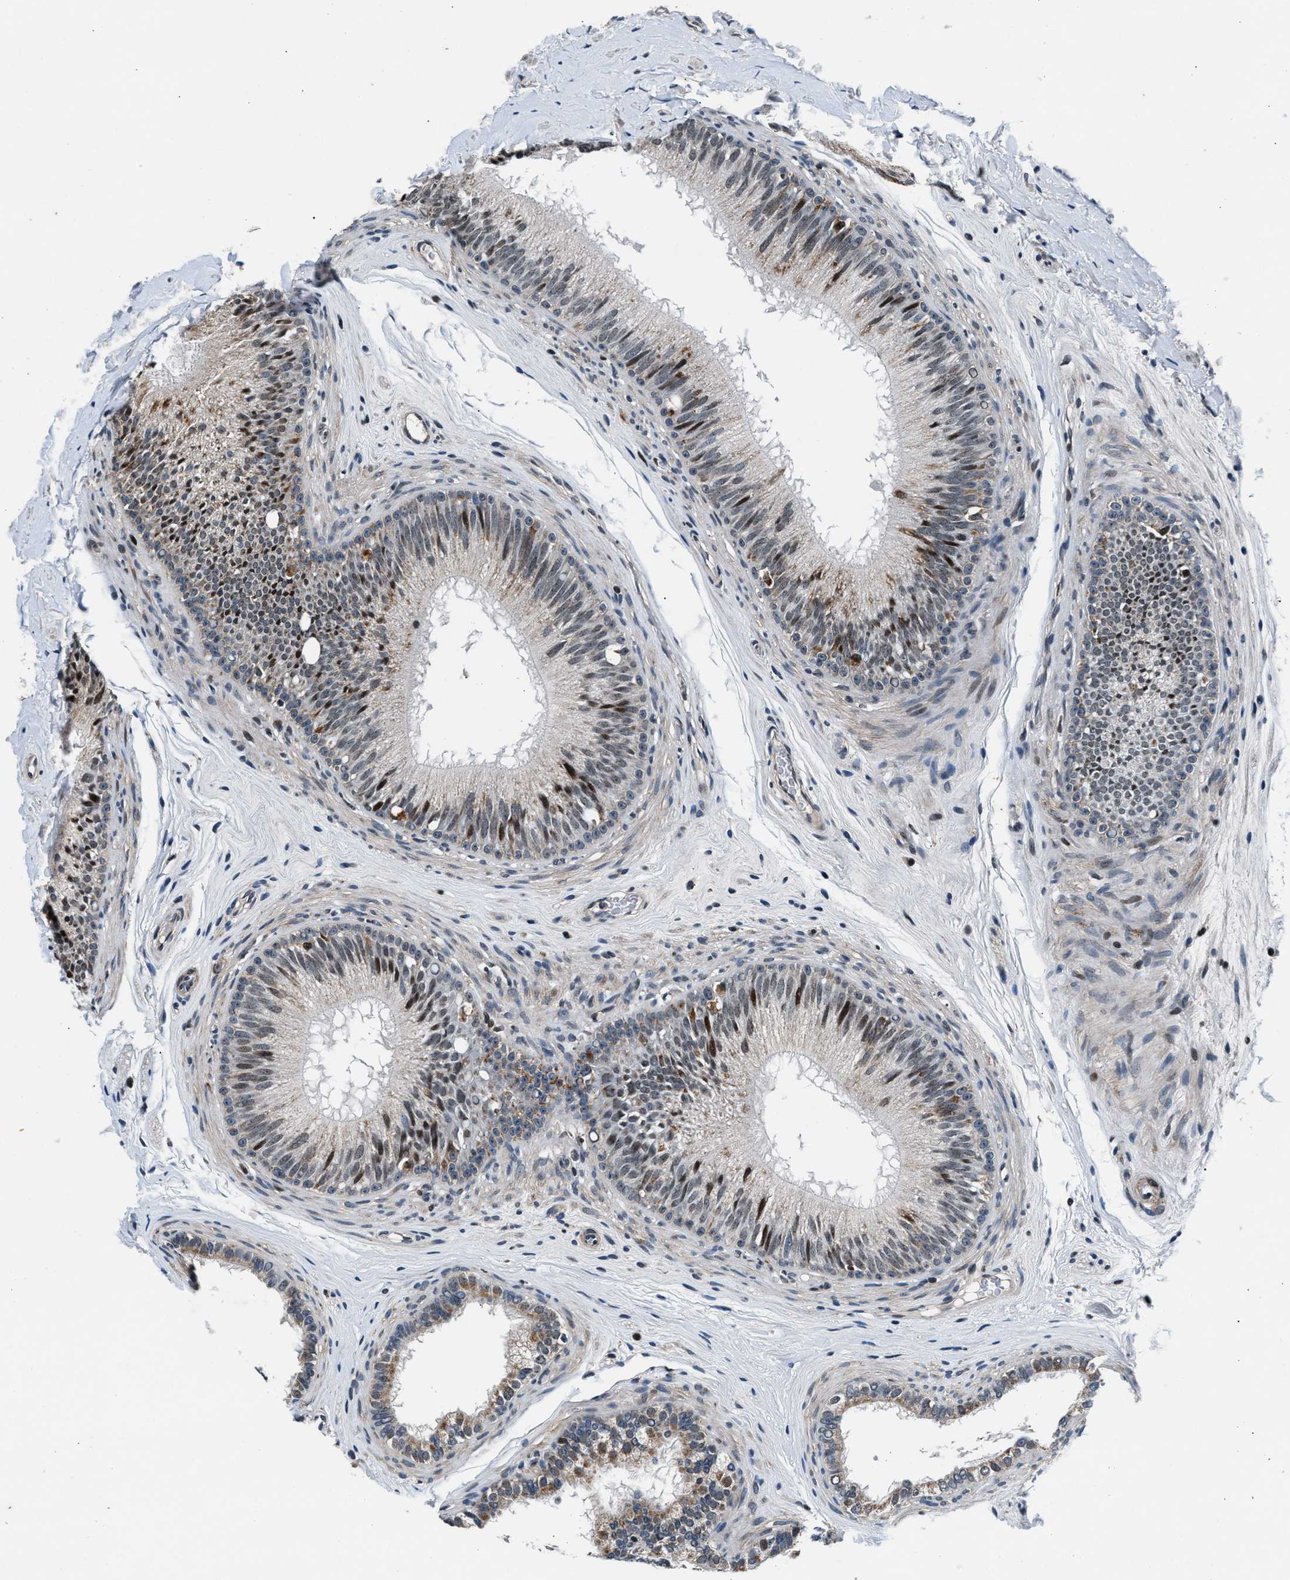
{"staining": {"intensity": "moderate", "quantity": "25%-75%", "location": "cytoplasmic/membranous,nuclear"}, "tissue": "epididymis", "cell_type": "Glandular cells", "image_type": "normal", "snomed": [{"axis": "morphology", "description": "Normal tissue, NOS"}, {"axis": "topography", "description": "Testis"}, {"axis": "topography", "description": "Epididymis"}], "caption": "Immunohistochemistry (IHC) histopathology image of unremarkable epididymis stained for a protein (brown), which displays medium levels of moderate cytoplasmic/membranous,nuclear staining in about 25%-75% of glandular cells.", "gene": "PRRC2B", "patient": {"sex": "male", "age": 36}}